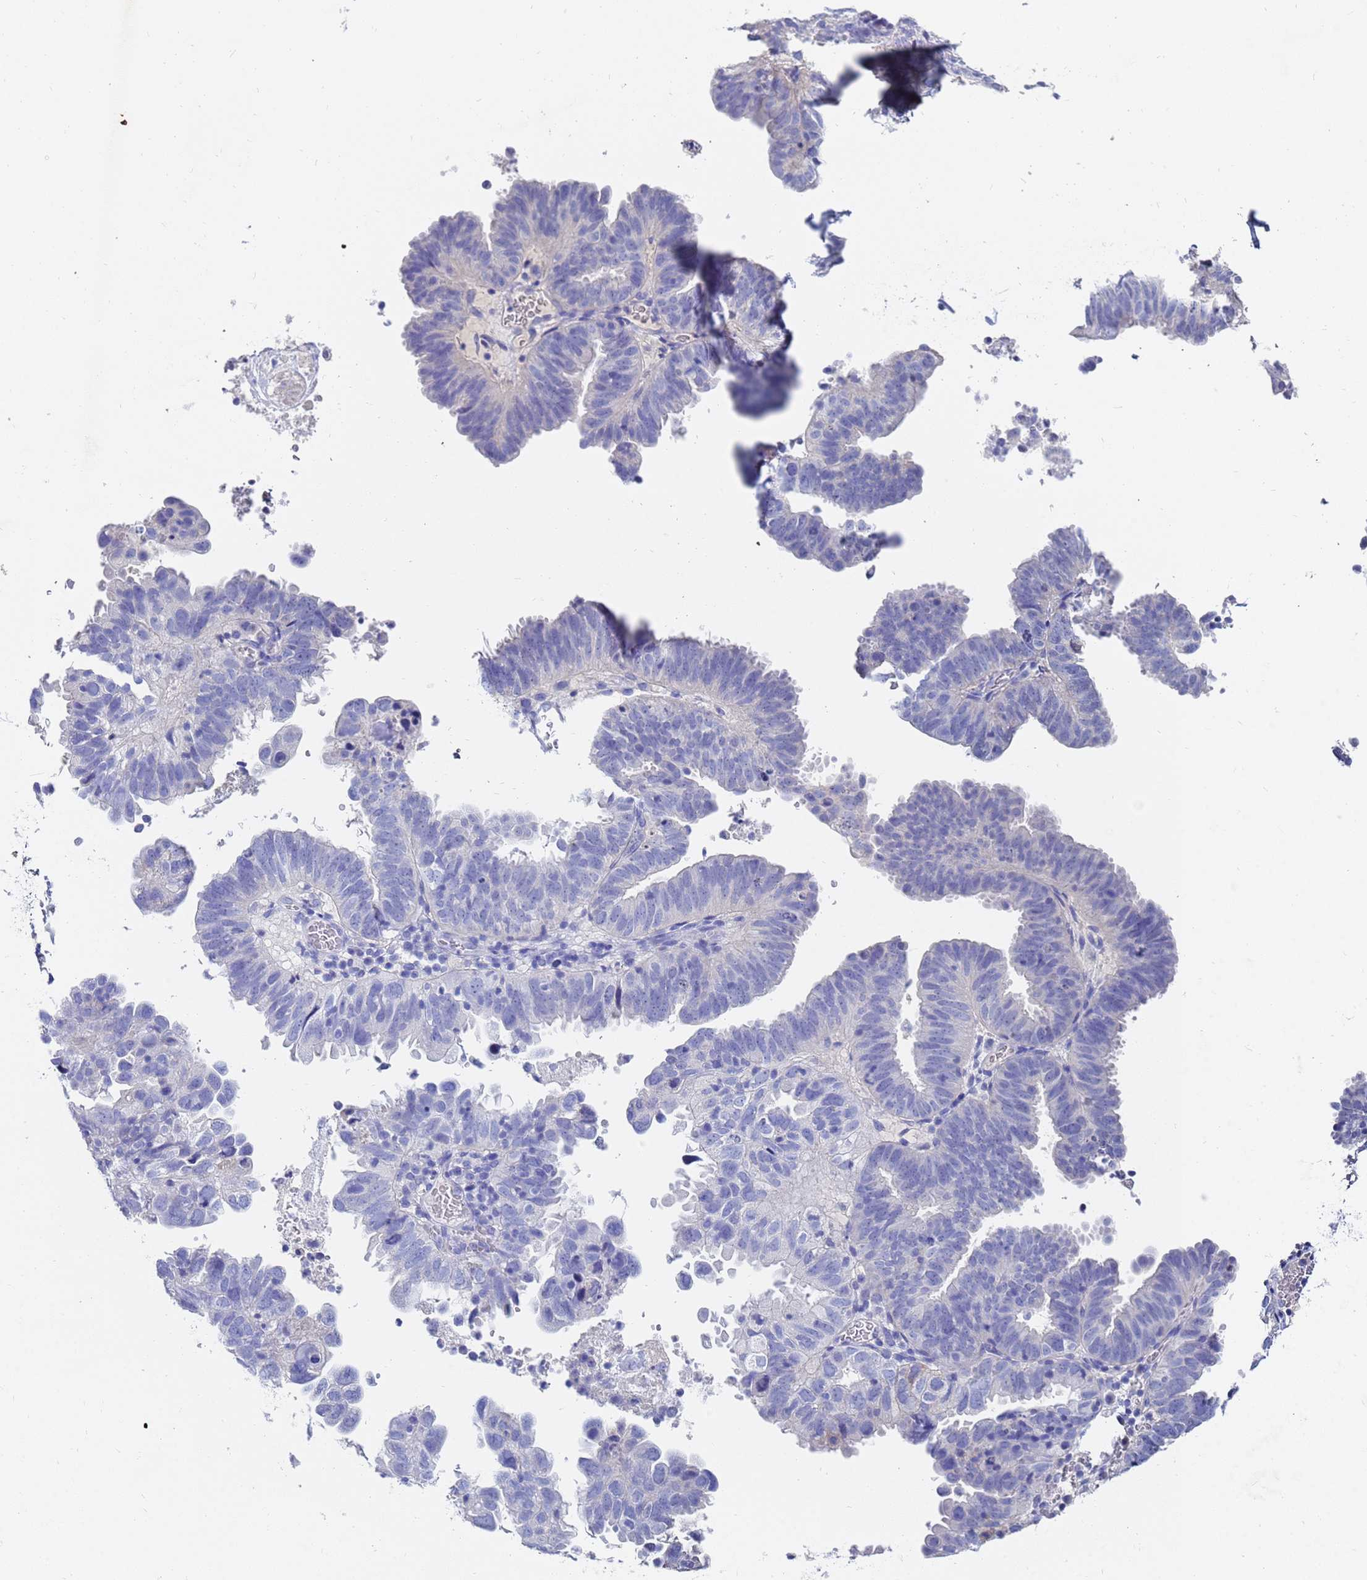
{"staining": {"intensity": "negative", "quantity": "none", "location": "none"}, "tissue": "endometrial cancer", "cell_type": "Tumor cells", "image_type": "cancer", "snomed": [{"axis": "morphology", "description": "Adenocarcinoma, NOS"}, {"axis": "topography", "description": "Uterus"}], "caption": "The micrograph shows no staining of tumor cells in adenocarcinoma (endometrial). Brightfield microscopy of immunohistochemistry (IHC) stained with DAB (3,3'-diaminobenzidine) (brown) and hematoxylin (blue), captured at high magnification.", "gene": "C2orf72", "patient": {"sex": "female", "age": 77}}